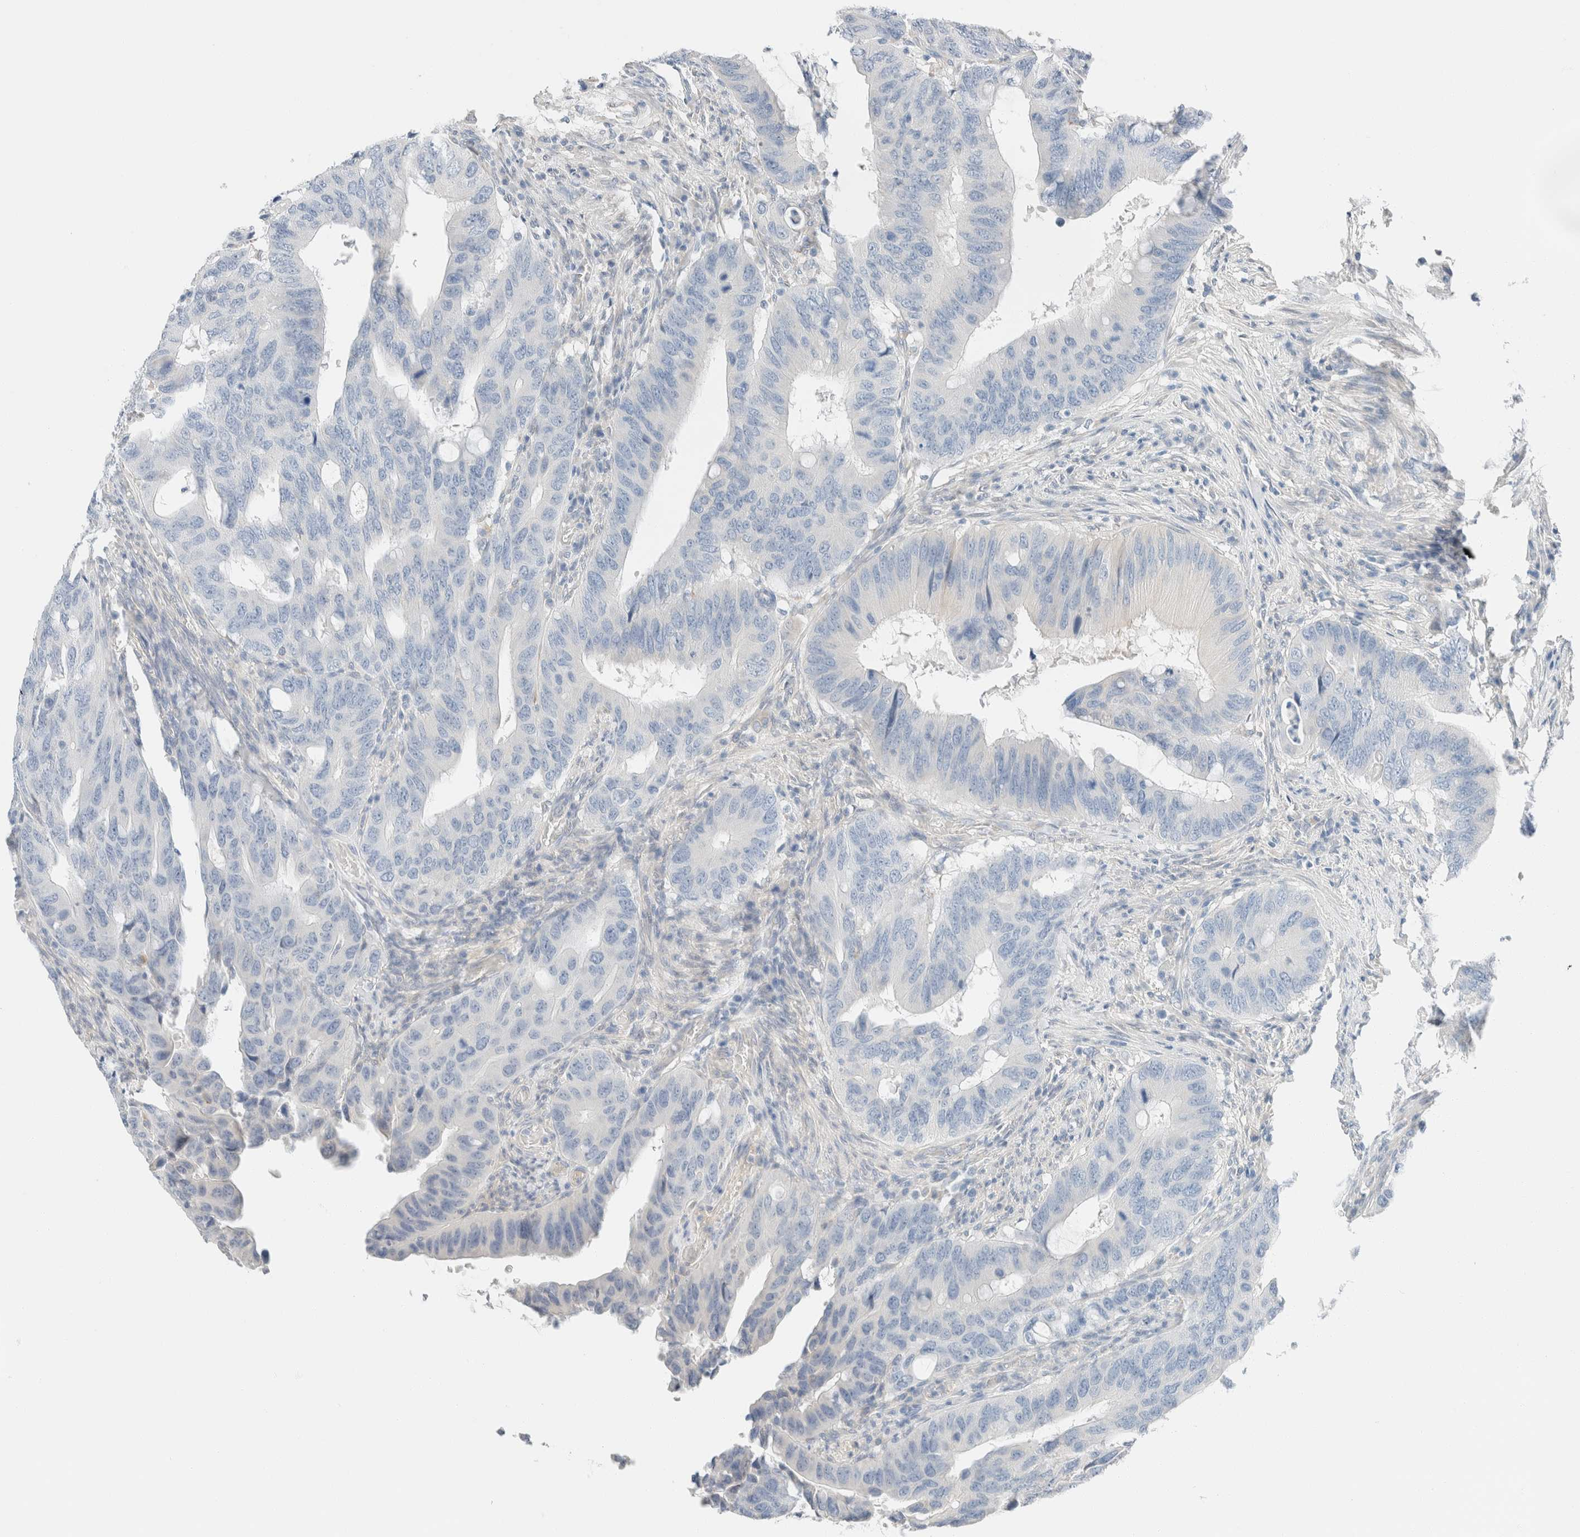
{"staining": {"intensity": "negative", "quantity": "none", "location": "none"}, "tissue": "colorectal cancer", "cell_type": "Tumor cells", "image_type": "cancer", "snomed": [{"axis": "morphology", "description": "Adenocarcinoma, NOS"}, {"axis": "topography", "description": "Colon"}], "caption": "Tumor cells are negative for protein expression in human colorectal cancer.", "gene": "PCM1", "patient": {"sex": "male", "age": 71}}